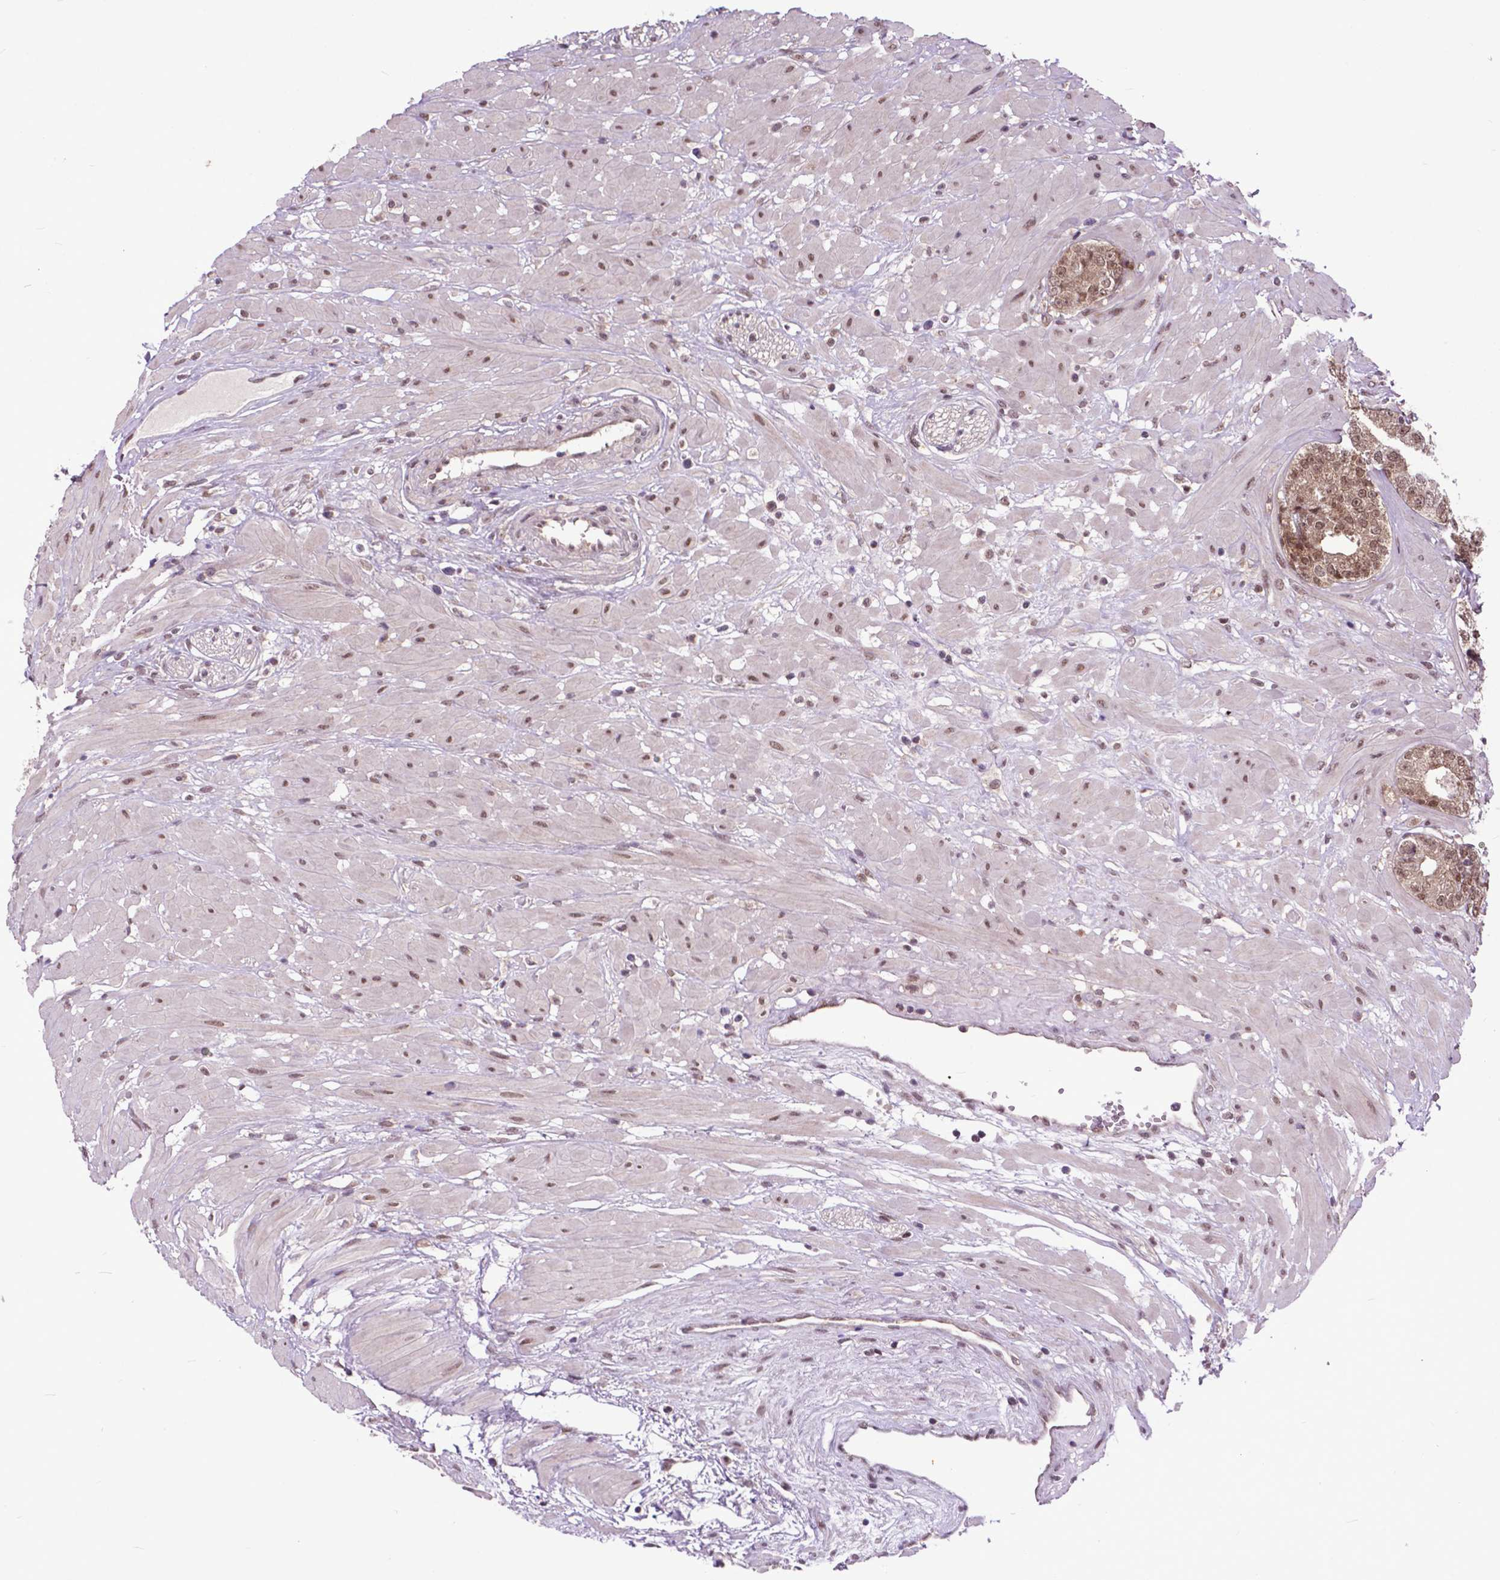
{"staining": {"intensity": "weak", "quantity": ">75%", "location": "cytoplasmic/membranous,nuclear"}, "tissue": "prostate cancer", "cell_type": "Tumor cells", "image_type": "cancer", "snomed": [{"axis": "morphology", "description": "Adenocarcinoma, Low grade"}, {"axis": "topography", "description": "Prostate"}], "caption": "High-power microscopy captured an immunohistochemistry photomicrograph of prostate adenocarcinoma (low-grade), revealing weak cytoplasmic/membranous and nuclear staining in about >75% of tumor cells.", "gene": "FAF1", "patient": {"sex": "male", "age": 60}}